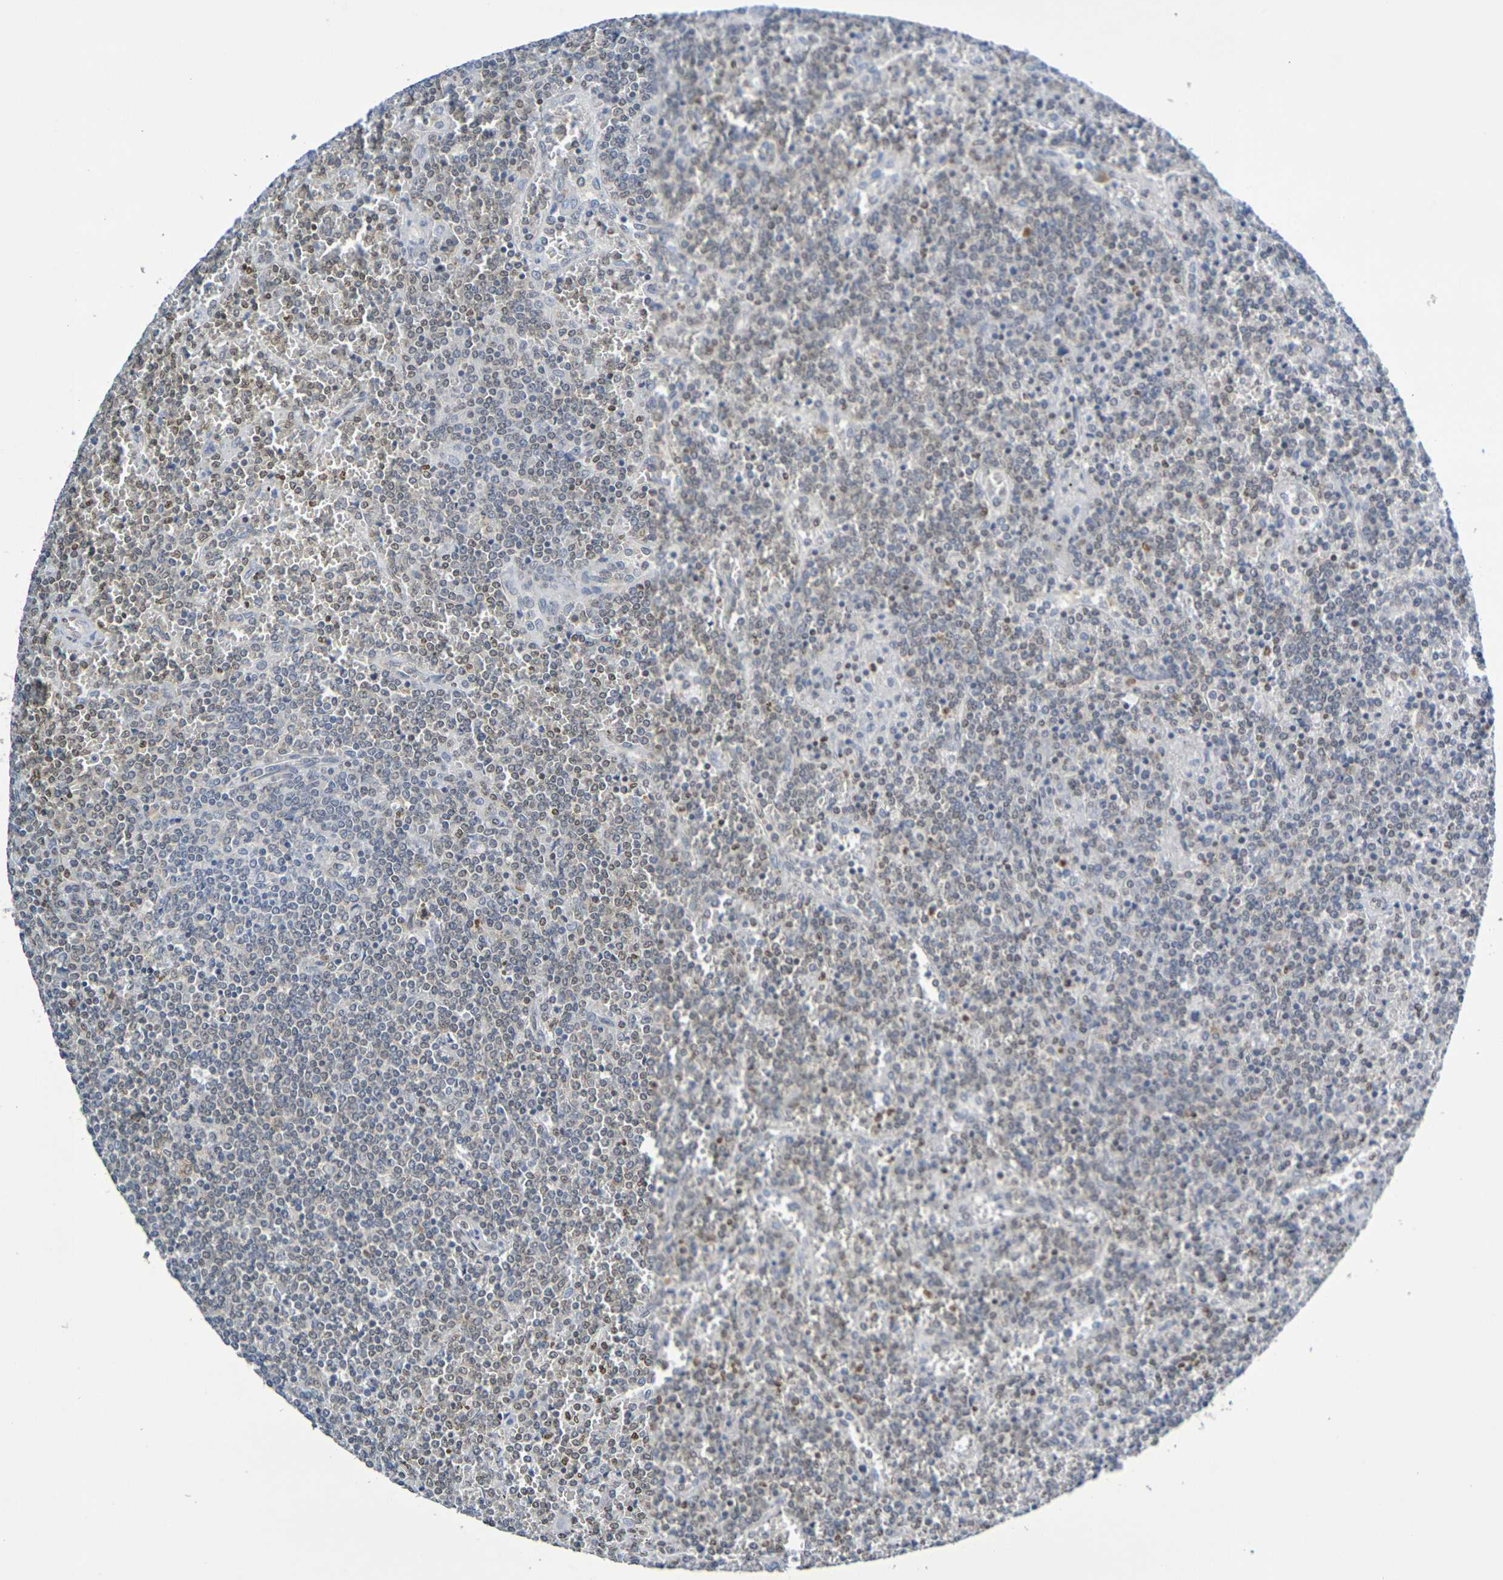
{"staining": {"intensity": "moderate", "quantity": "<25%", "location": "cytoplasmic/membranous"}, "tissue": "lymphoma", "cell_type": "Tumor cells", "image_type": "cancer", "snomed": [{"axis": "morphology", "description": "Malignant lymphoma, non-Hodgkin's type, Low grade"}, {"axis": "topography", "description": "Spleen"}], "caption": "About <25% of tumor cells in lymphoma show moderate cytoplasmic/membranous protein positivity as visualized by brown immunohistochemical staining.", "gene": "CHRNB1", "patient": {"sex": "female", "age": 19}}